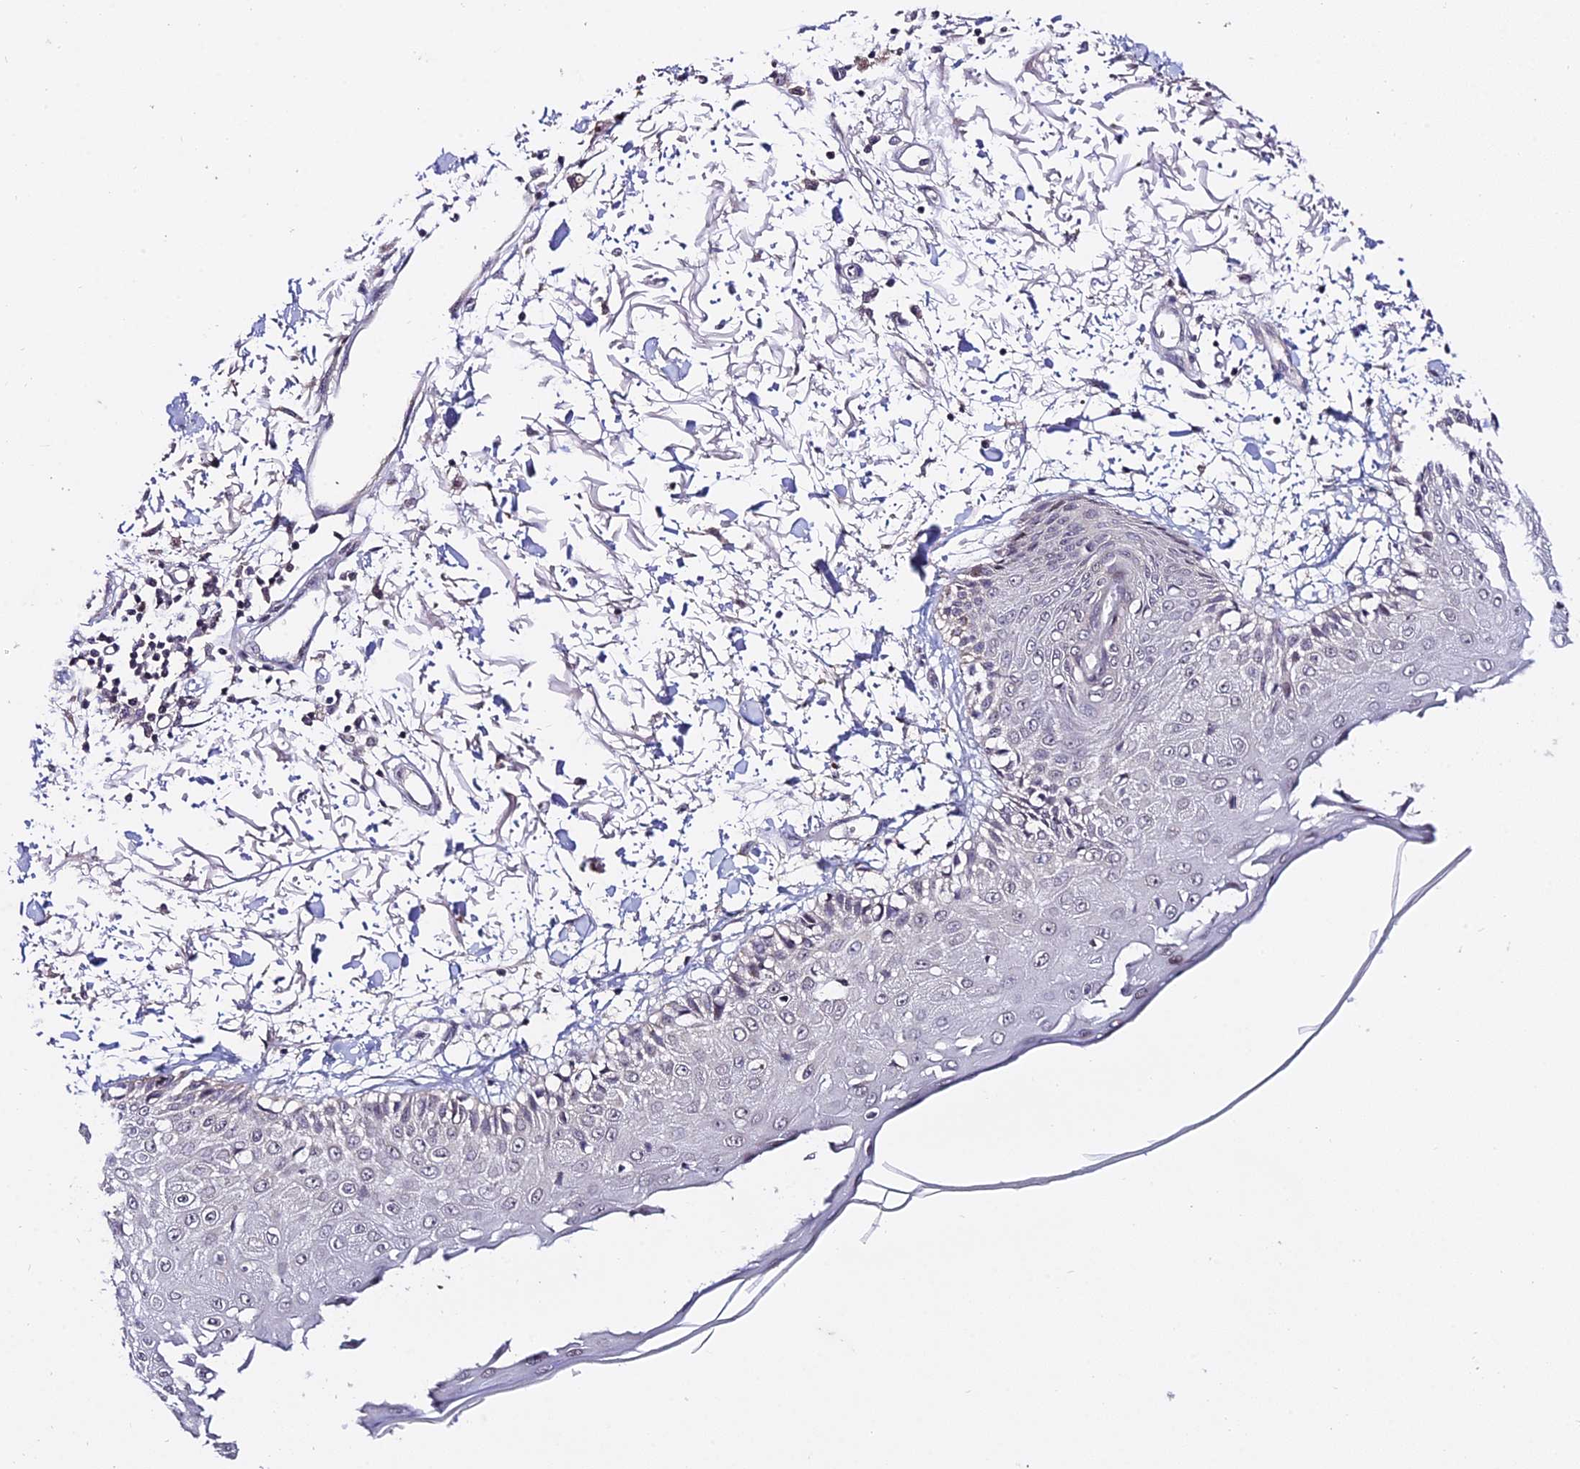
{"staining": {"intensity": "weak", "quantity": ">75%", "location": "cytoplasmic/membranous,nuclear"}, "tissue": "skin", "cell_type": "Fibroblasts", "image_type": "normal", "snomed": [{"axis": "morphology", "description": "Normal tissue, NOS"}, {"axis": "morphology", "description": "Squamous cell carcinoma, NOS"}, {"axis": "topography", "description": "Skin"}, {"axis": "topography", "description": "Peripheral nerve tissue"}], "caption": "Skin stained for a protein exhibits weak cytoplasmic/membranous,nuclear positivity in fibroblasts. Using DAB (3,3'-diaminobenzidine) (brown) and hematoxylin (blue) stains, captured at high magnification using brightfield microscopy.", "gene": "TEKT1", "patient": {"sex": "male", "age": 83}}